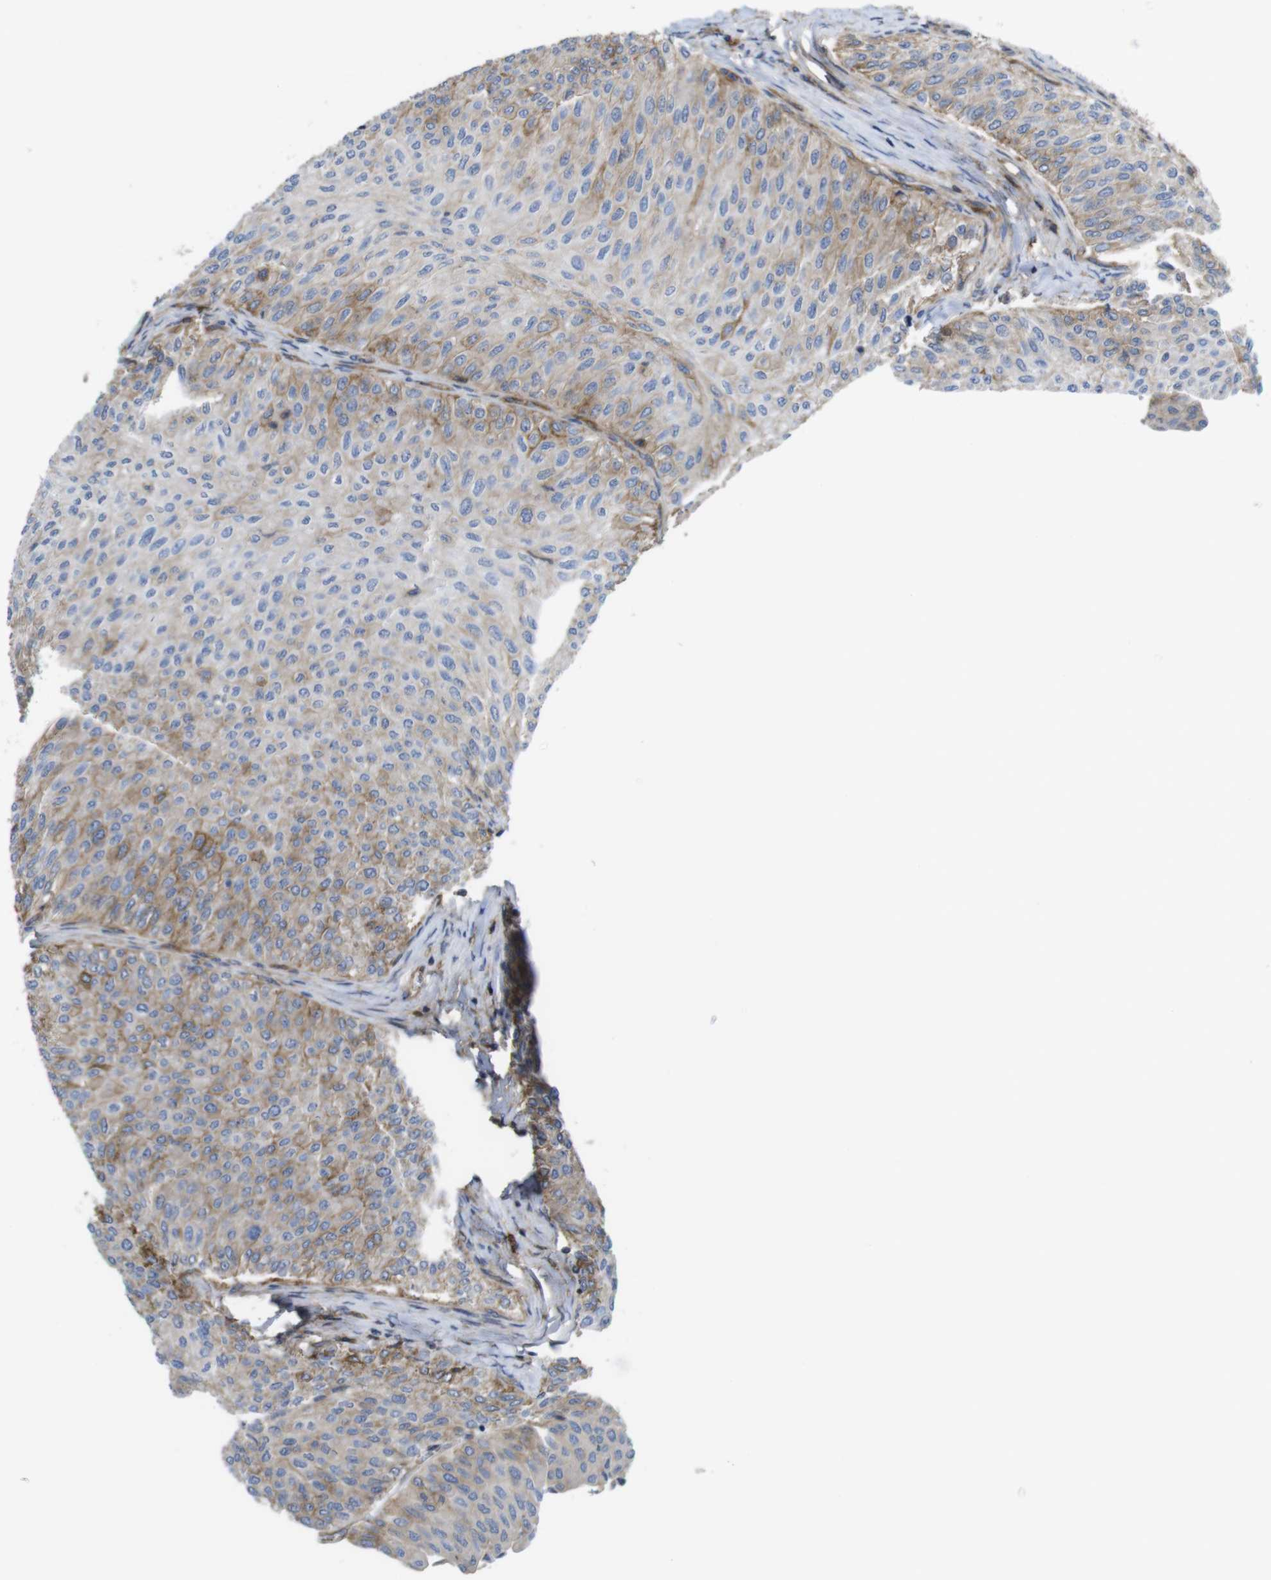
{"staining": {"intensity": "moderate", "quantity": "25%-75%", "location": "cytoplasmic/membranous"}, "tissue": "urothelial cancer", "cell_type": "Tumor cells", "image_type": "cancer", "snomed": [{"axis": "morphology", "description": "Urothelial carcinoma, Low grade"}, {"axis": "topography", "description": "Urinary bladder"}], "caption": "A brown stain highlights moderate cytoplasmic/membranous positivity of a protein in urothelial cancer tumor cells. The protein is stained brown, and the nuclei are stained in blue (DAB (3,3'-diaminobenzidine) IHC with brightfield microscopy, high magnification).", "gene": "CCR6", "patient": {"sex": "male", "age": 78}}